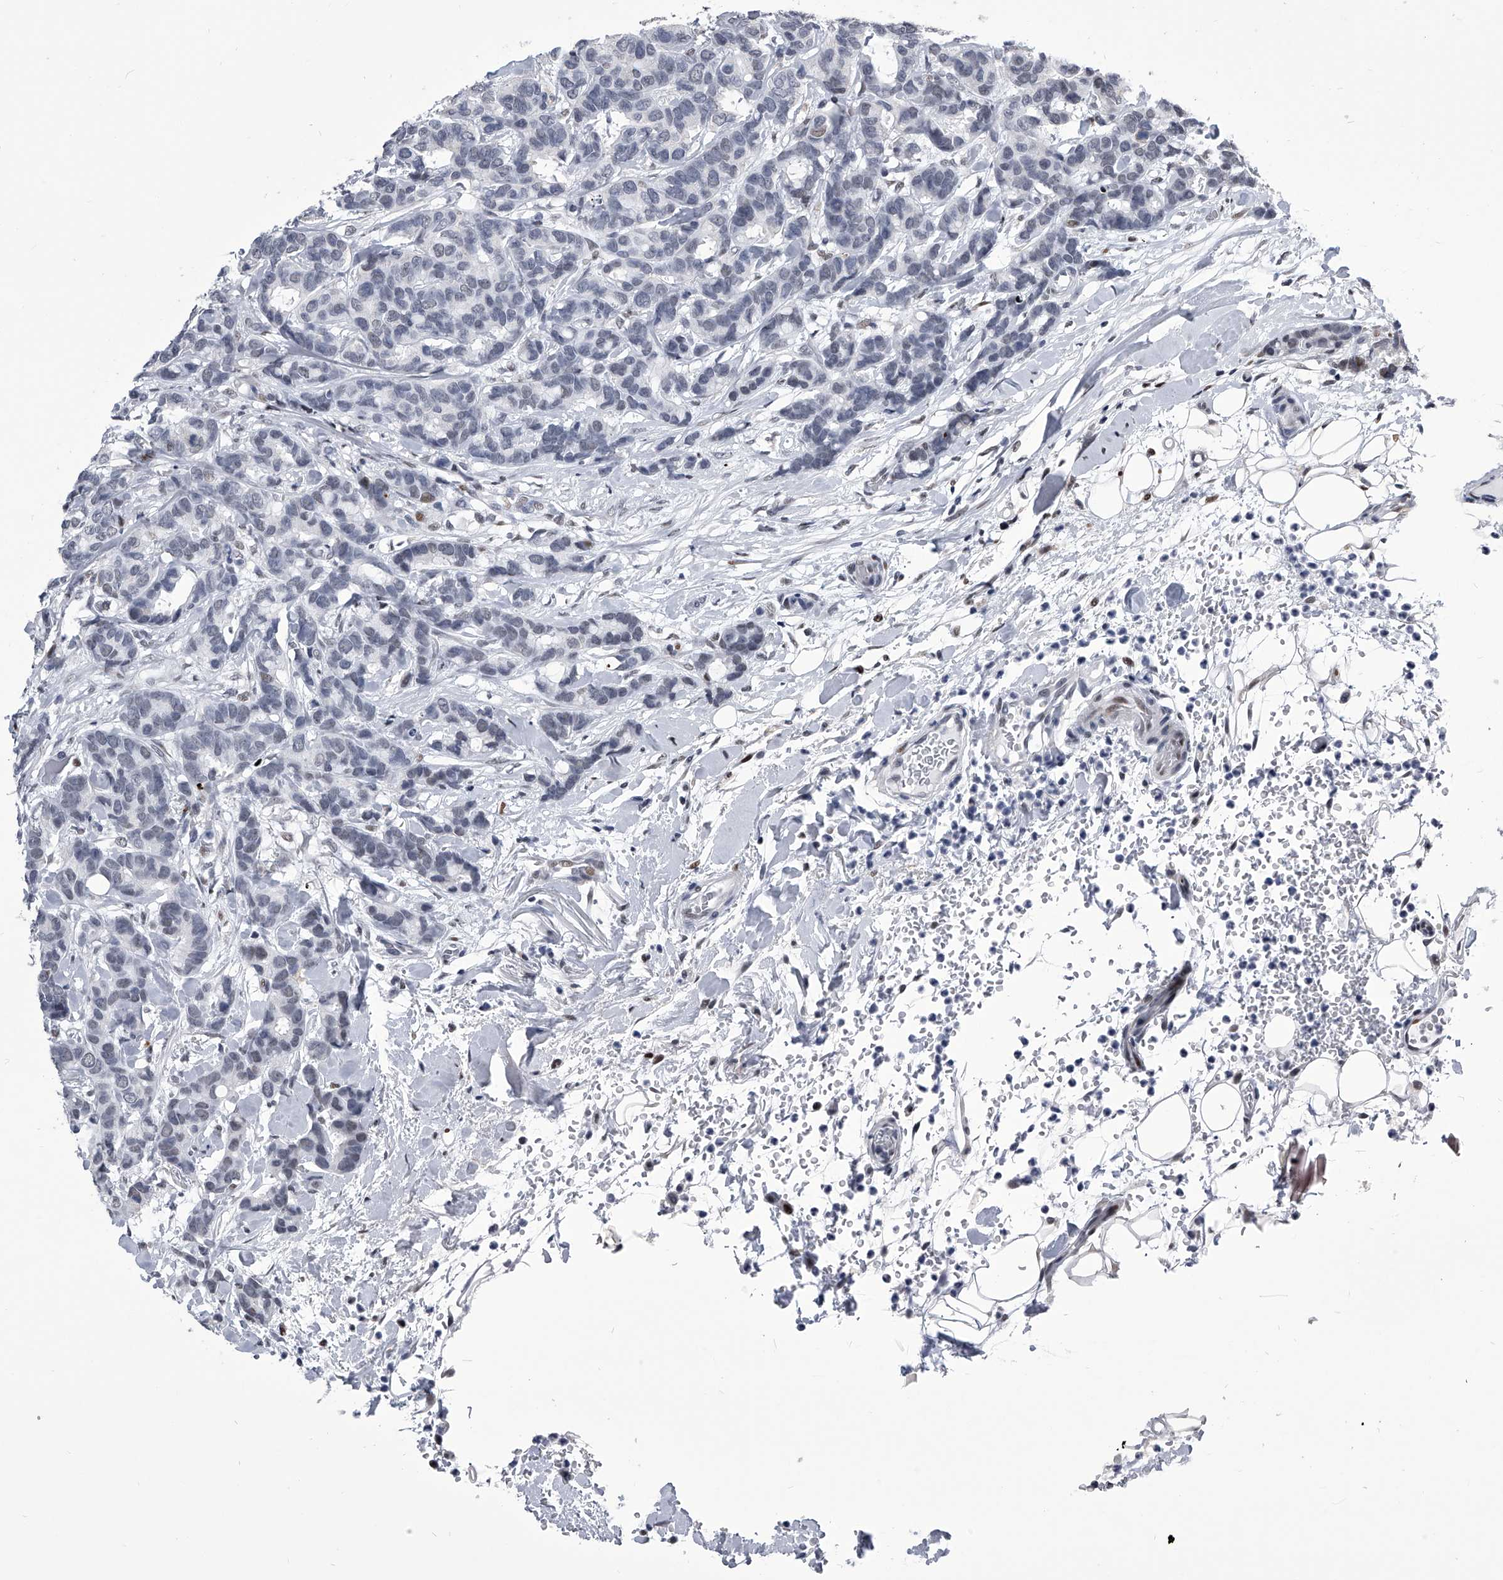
{"staining": {"intensity": "negative", "quantity": "none", "location": "none"}, "tissue": "breast cancer", "cell_type": "Tumor cells", "image_type": "cancer", "snomed": [{"axis": "morphology", "description": "Duct carcinoma"}, {"axis": "topography", "description": "Breast"}], "caption": "High magnification brightfield microscopy of intraductal carcinoma (breast) stained with DAB (brown) and counterstained with hematoxylin (blue): tumor cells show no significant staining.", "gene": "CMTR1", "patient": {"sex": "female", "age": 87}}